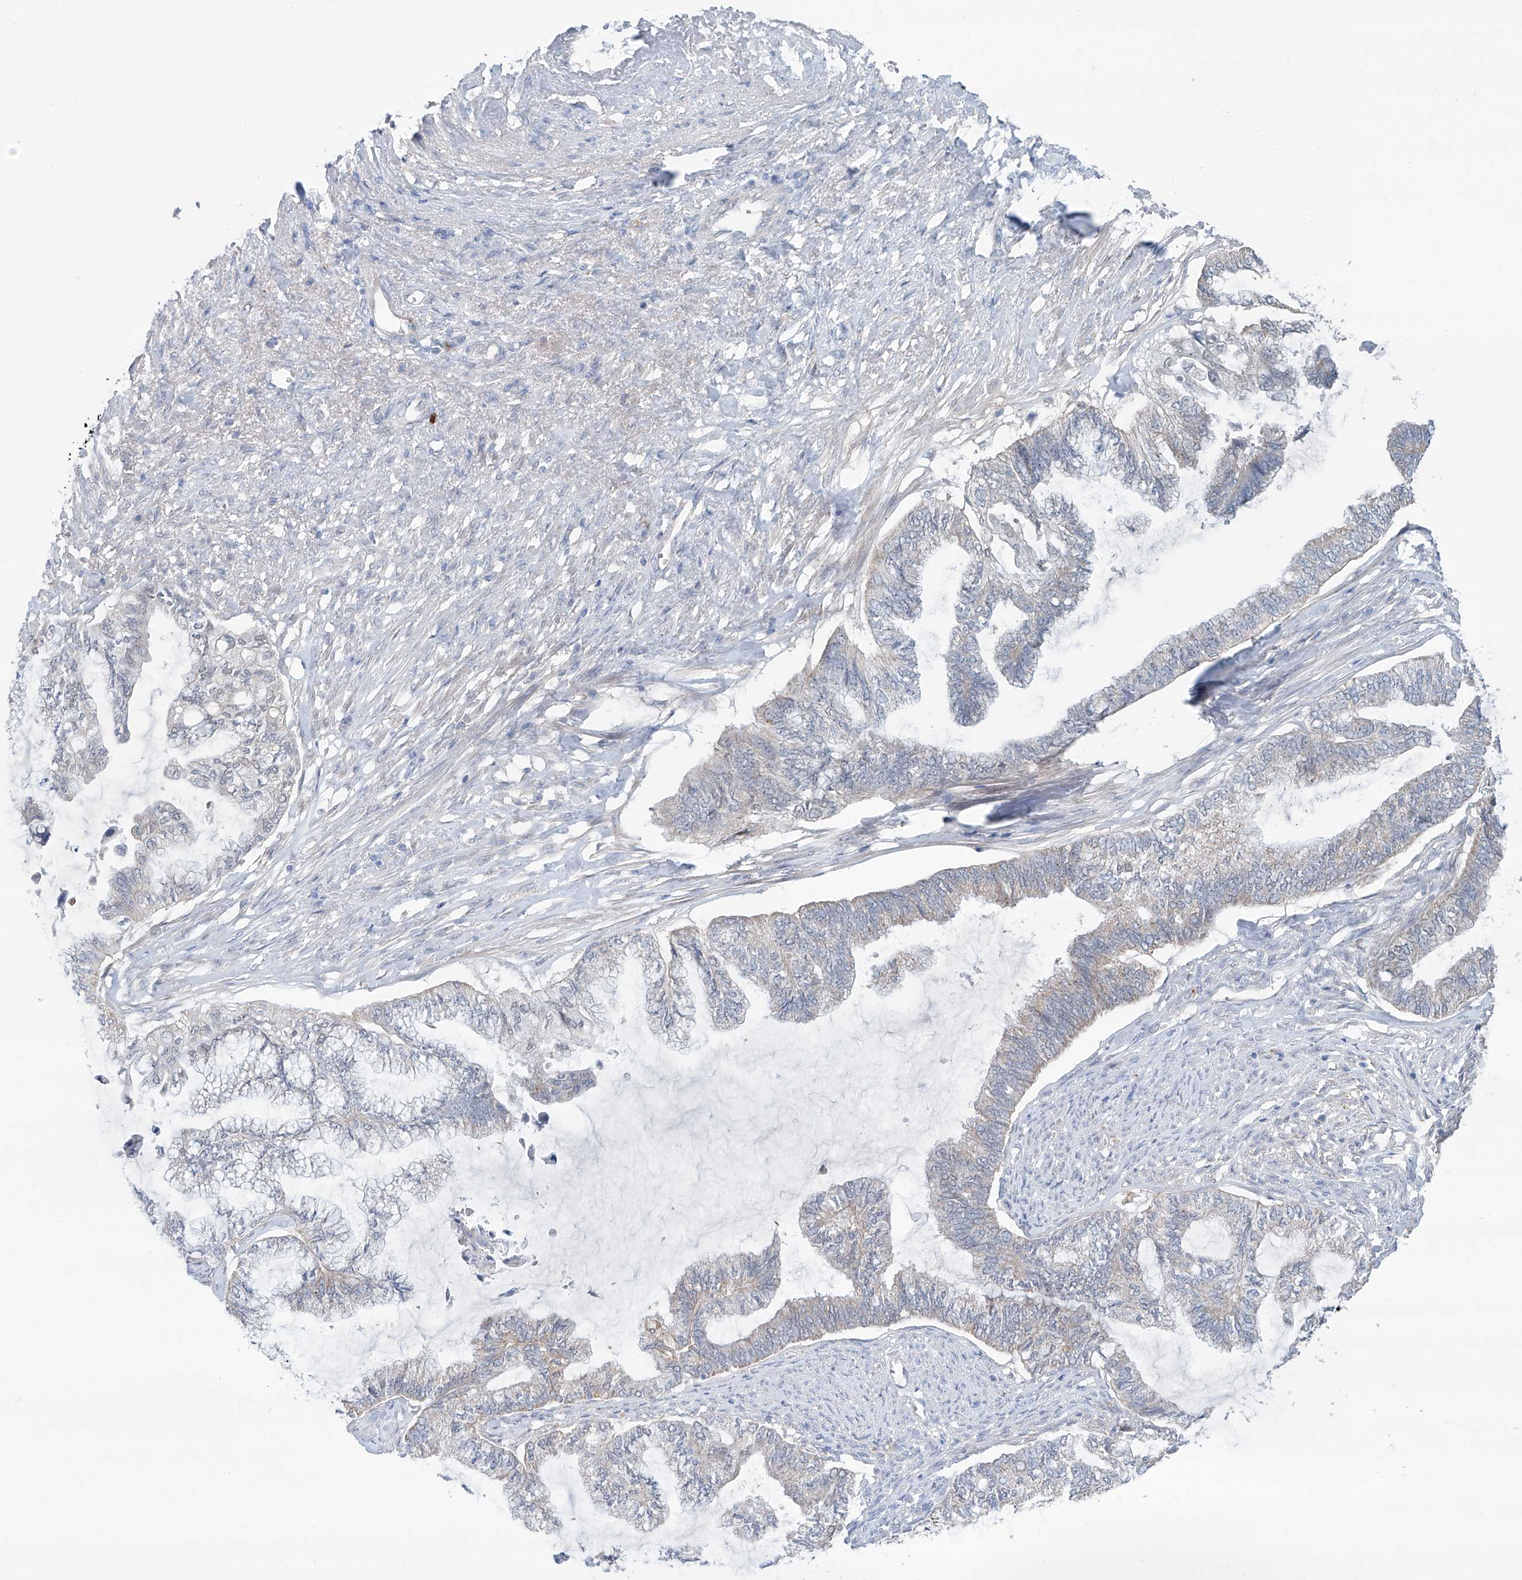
{"staining": {"intensity": "weak", "quantity": "<25%", "location": "cytoplasmic/membranous"}, "tissue": "endometrial cancer", "cell_type": "Tumor cells", "image_type": "cancer", "snomed": [{"axis": "morphology", "description": "Adenocarcinoma, NOS"}, {"axis": "topography", "description": "Endometrium"}], "caption": "High power microscopy micrograph of an immunohistochemistry (IHC) image of endometrial cancer (adenocarcinoma), revealing no significant expression in tumor cells.", "gene": "SIX4", "patient": {"sex": "female", "age": 86}}